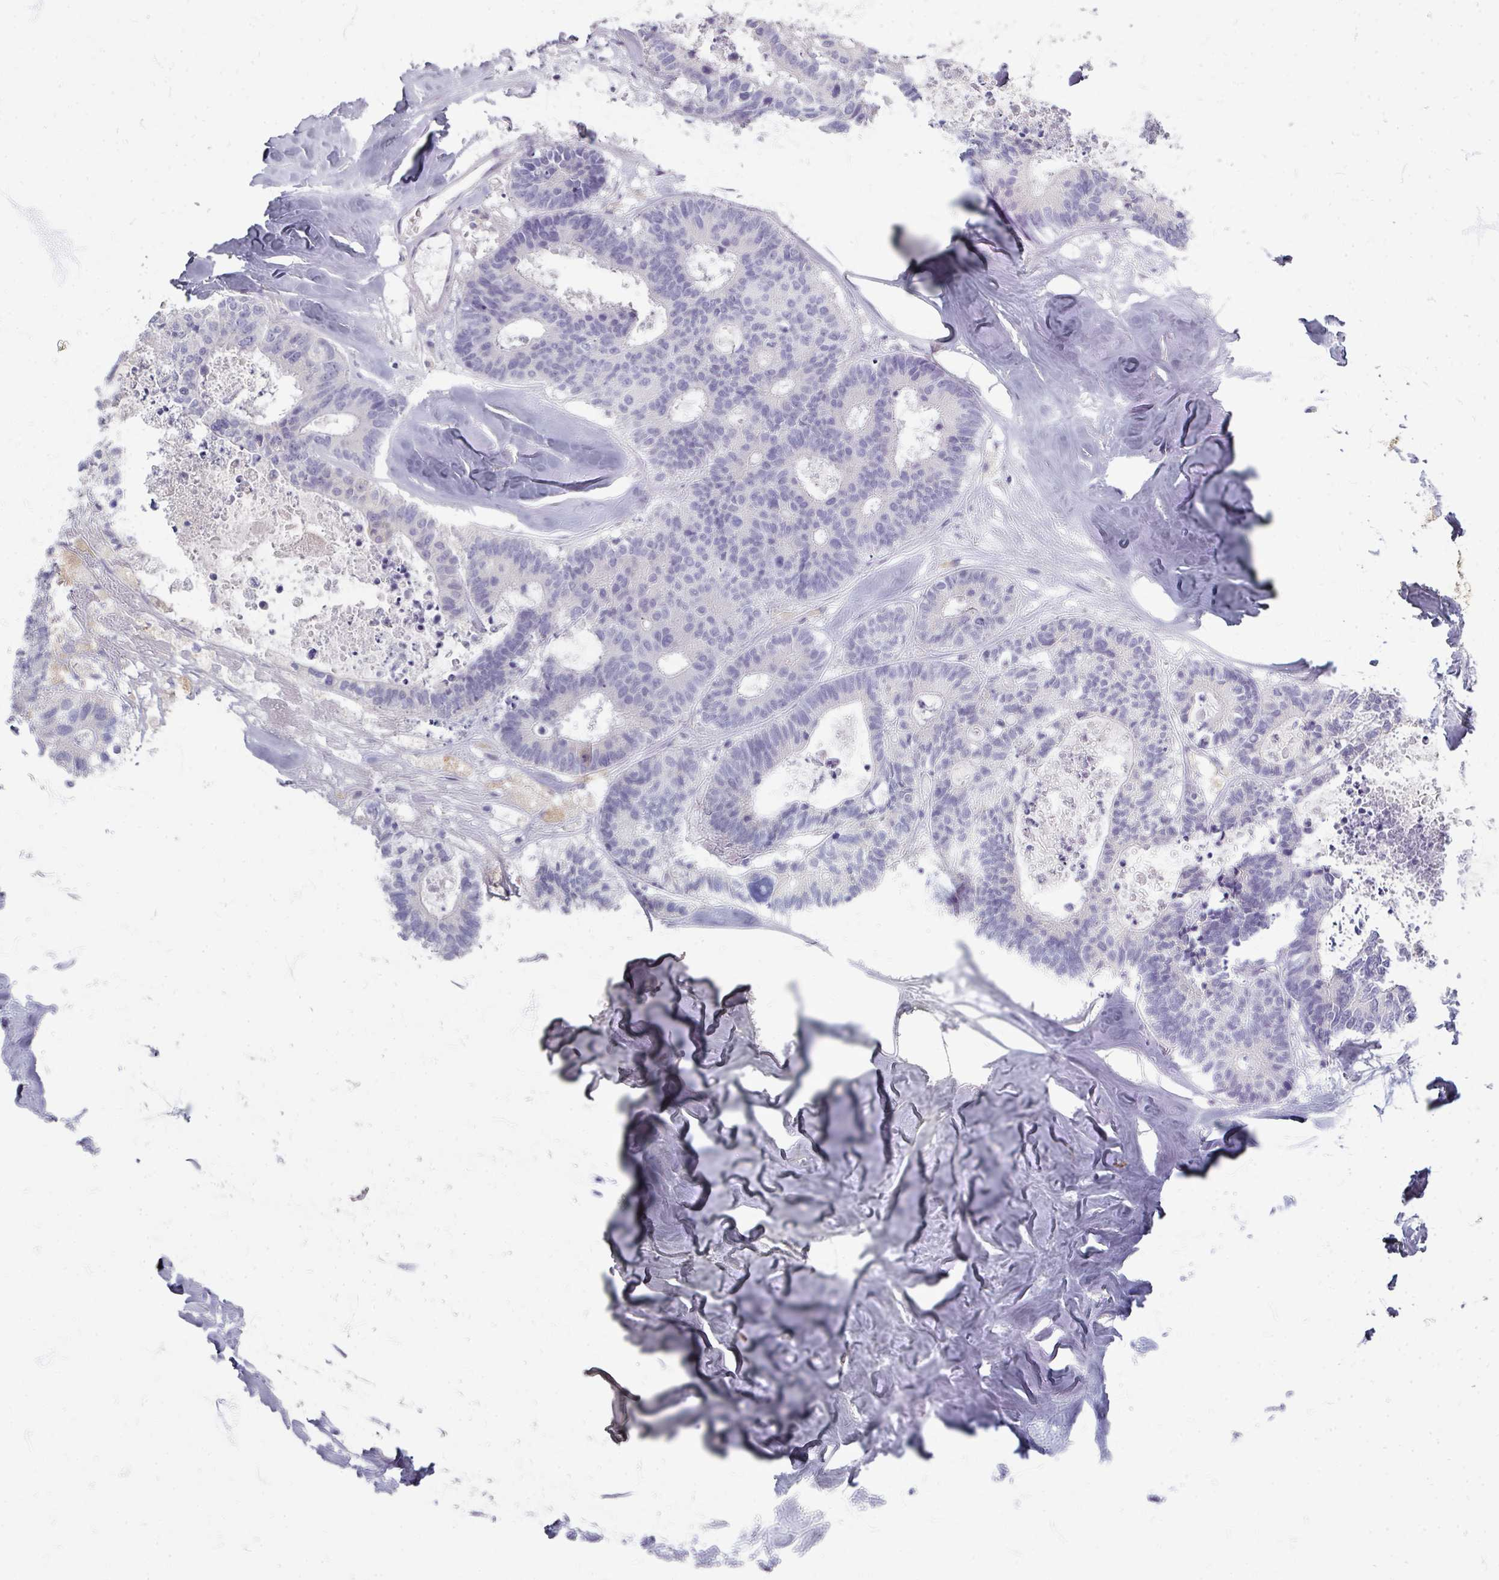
{"staining": {"intensity": "negative", "quantity": "none", "location": "none"}, "tissue": "colorectal cancer", "cell_type": "Tumor cells", "image_type": "cancer", "snomed": [{"axis": "morphology", "description": "Adenocarcinoma, NOS"}, {"axis": "topography", "description": "Colon"}, {"axis": "topography", "description": "Rectum"}], "caption": "DAB immunohistochemical staining of human colorectal cancer demonstrates no significant positivity in tumor cells.", "gene": "ZNF878", "patient": {"sex": "male", "age": 57}}